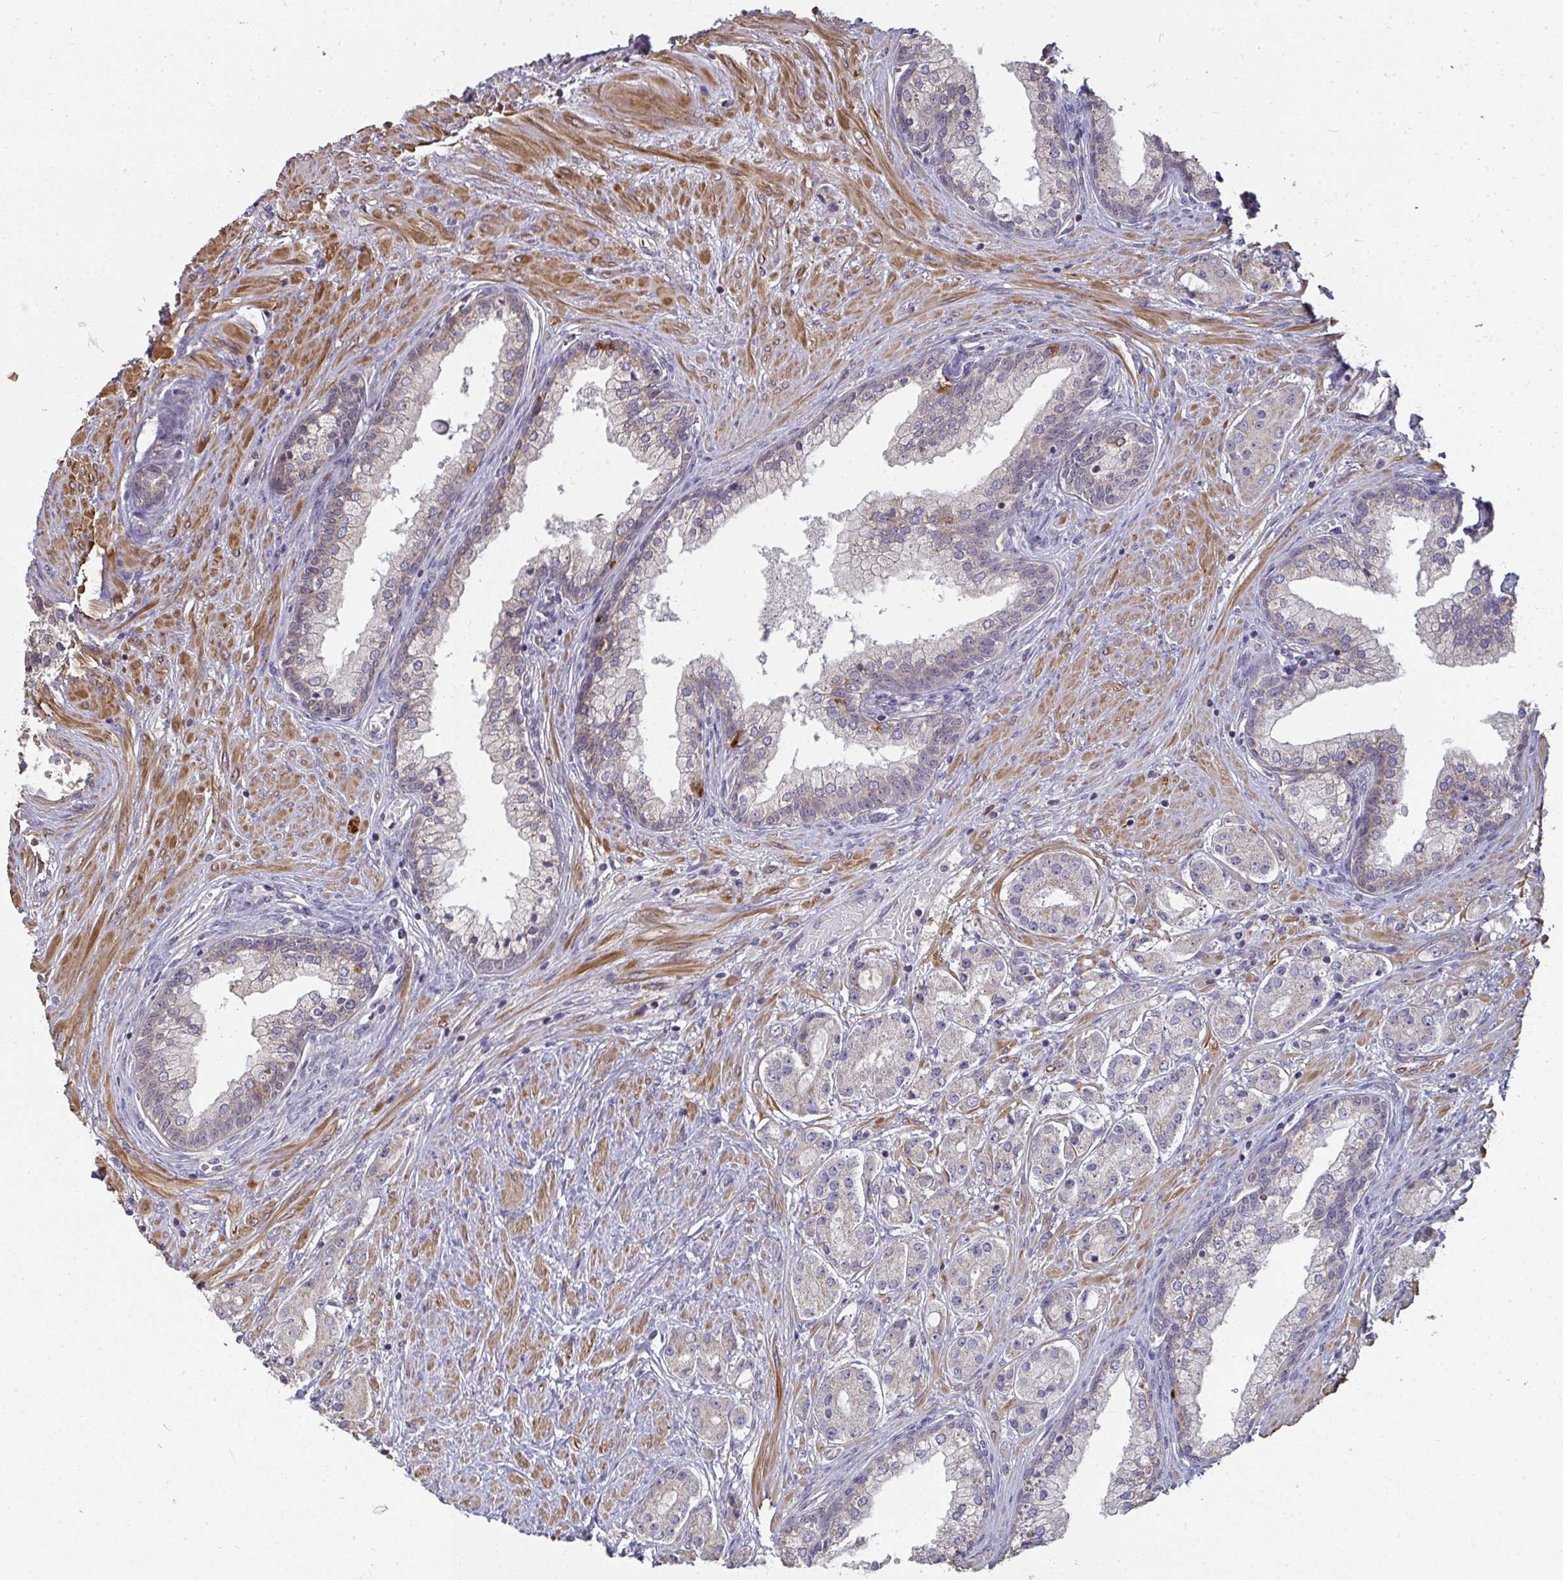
{"staining": {"intensity": "negative", "quantity": "none", "location": "none"}, "tissue": "prostate cancer", "cell_type": "Tumor cells", "image_type": "cancer", "snomed": [{"axis": "morphology", "description": "Adenocarcinoma, High grade"}, {"axis": "topography", "description": "Prostate"}], "caption": "Human prostate adenocarcinoma (high-grade) stained for a protein using immunohistochemistry demonstrates no staining in tumor cells.", "gene": "ZFYVE28", "patient": {"sex": "male", "age": 67}}